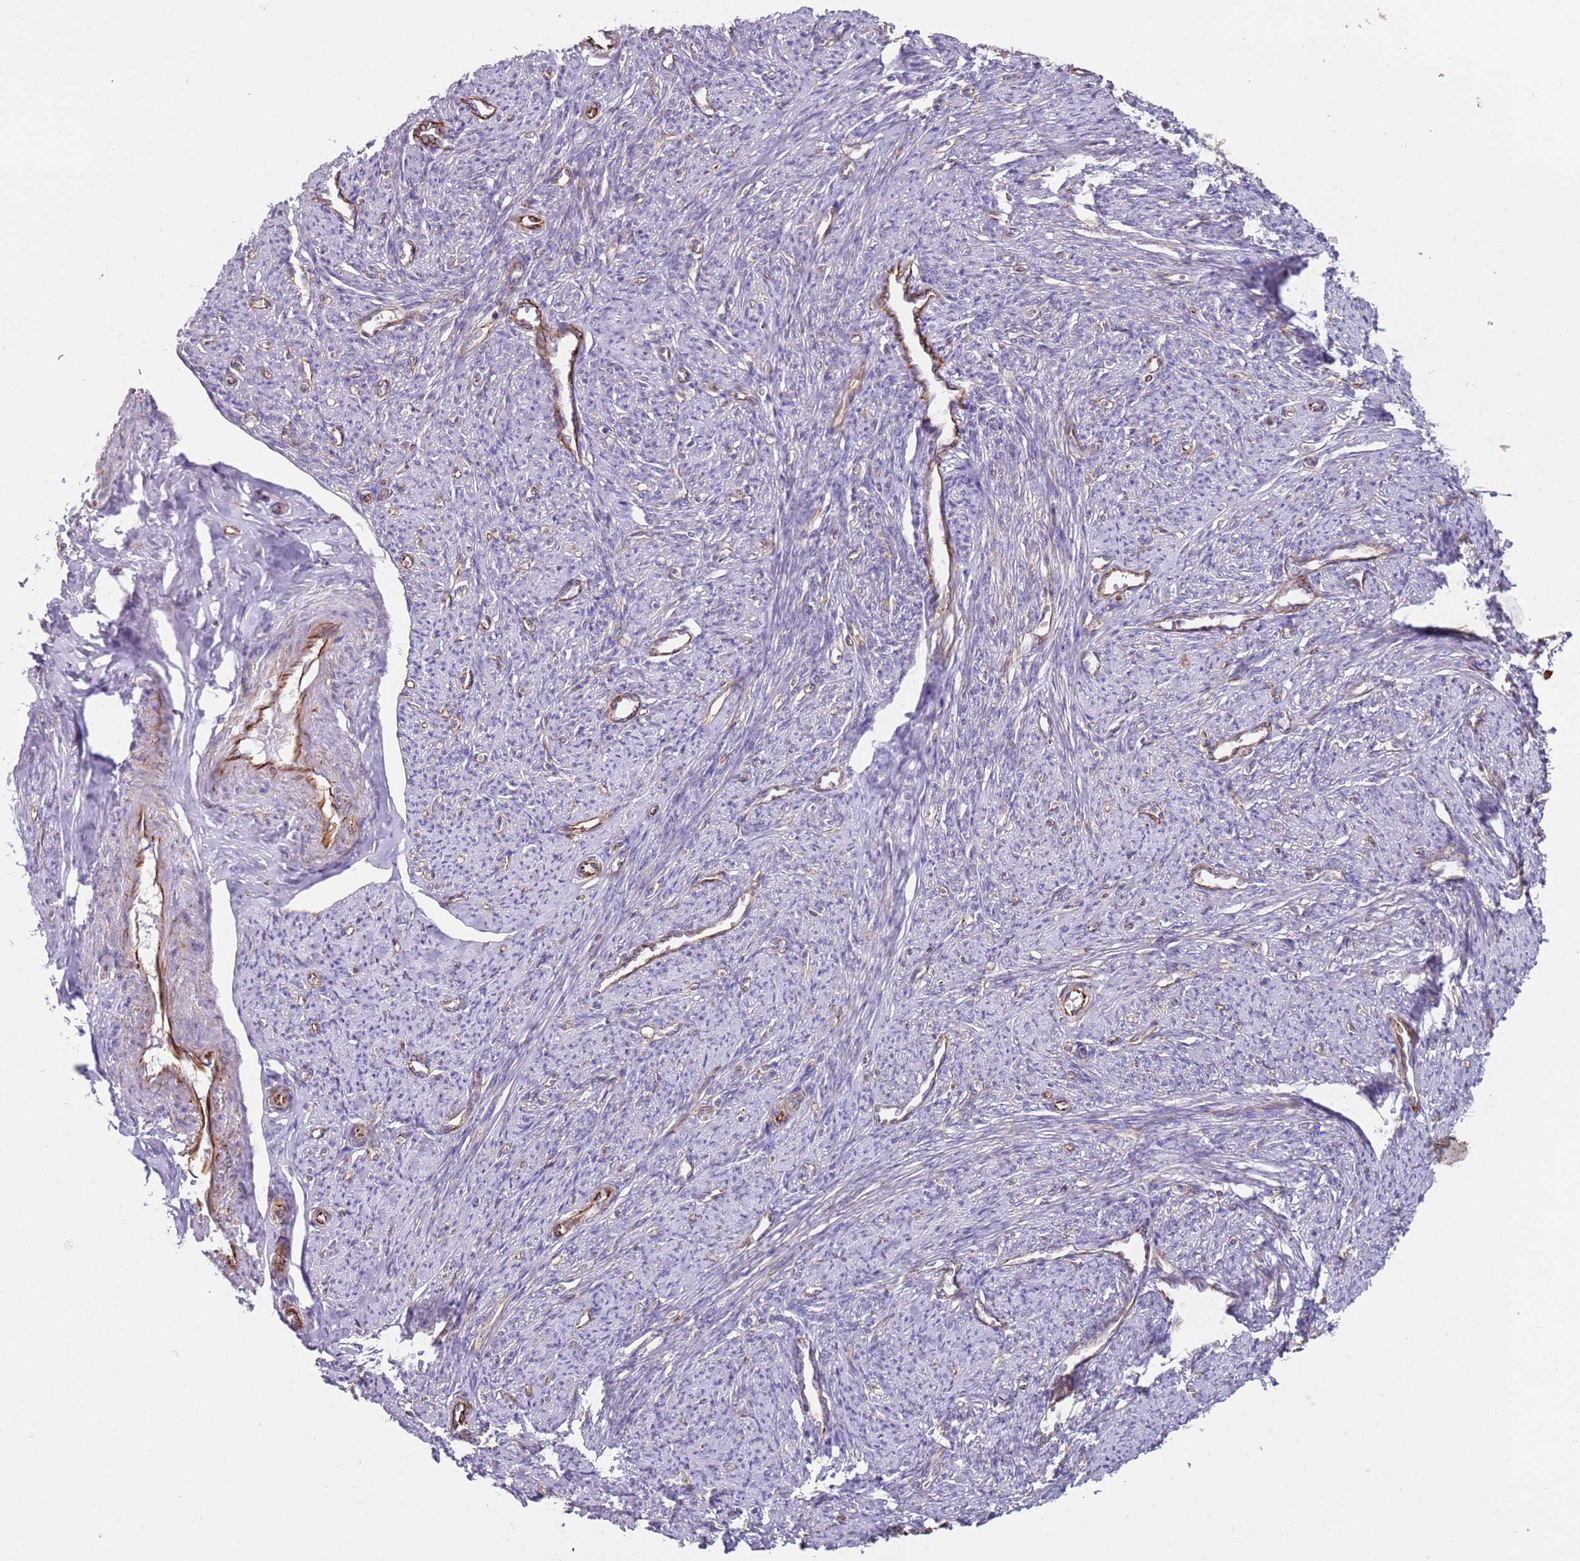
{"staining": {"intensity": "negative", "quantity": "none", "location": "none"}, "tissue": "smooth muscle", "cell_type": "Smooth muscle cells", "image_type": "normal", "snomed": [{"axis": "morphology", "description": "Normal tissue, NOS"}, {"axis": "topography", "description": "Smooth muscle"}, {"axis": "topography", "description": "Uterus"}], "caption": "Immunohistochemistry (IHC) micrograph of benign human smooth muscle stained for a protein (brown), which displays no positivity in smooth muscle cells. The staining was performed using DAB to visualize the protein expression in brown, while the nuclei were stained in blue with hematoxylin (Magnification: 20x).", "gene": "SNAPIN", "patient": {"sex": "female", "age": 59}}